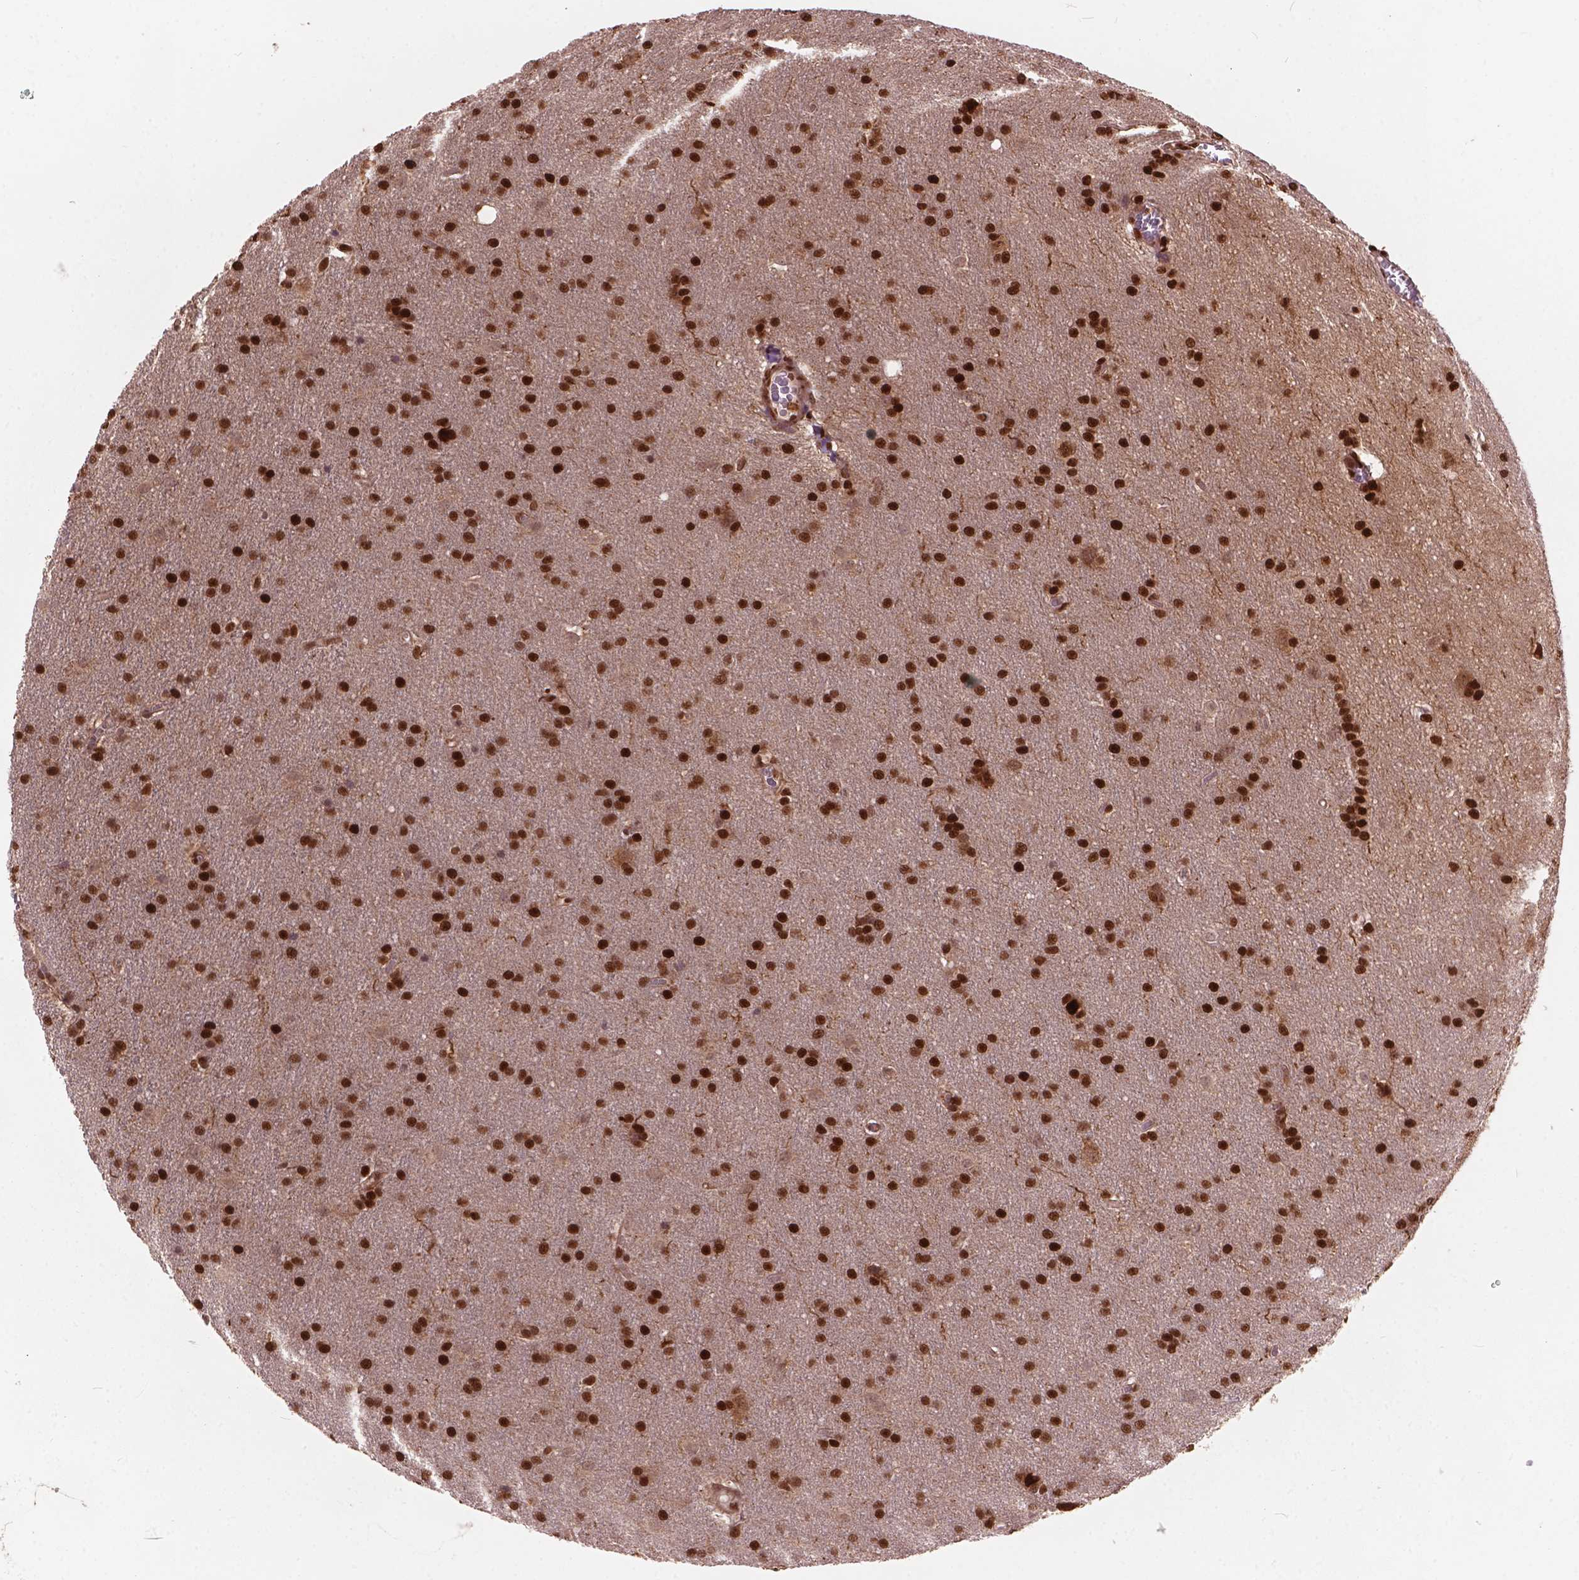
{"staining": {"intensity": "strong", "quantity": ">75%", "location": "nuclear"}, "tissue": "glioma", "cell_type": "Tumor cells", "image_type": "cancer", "snomed": [{"axis": "morphology", "description": "Glioma, malignant, Low grade"}, {"axis": "topography", "description": "Brain"}], "caption": "Glioma was stained to show a protein in brown. There is high levels of strong nuclear staining in about >75% of tumor cells.", "gene": "ANP32B", "patient": {"sex": "female", "age": 32}}